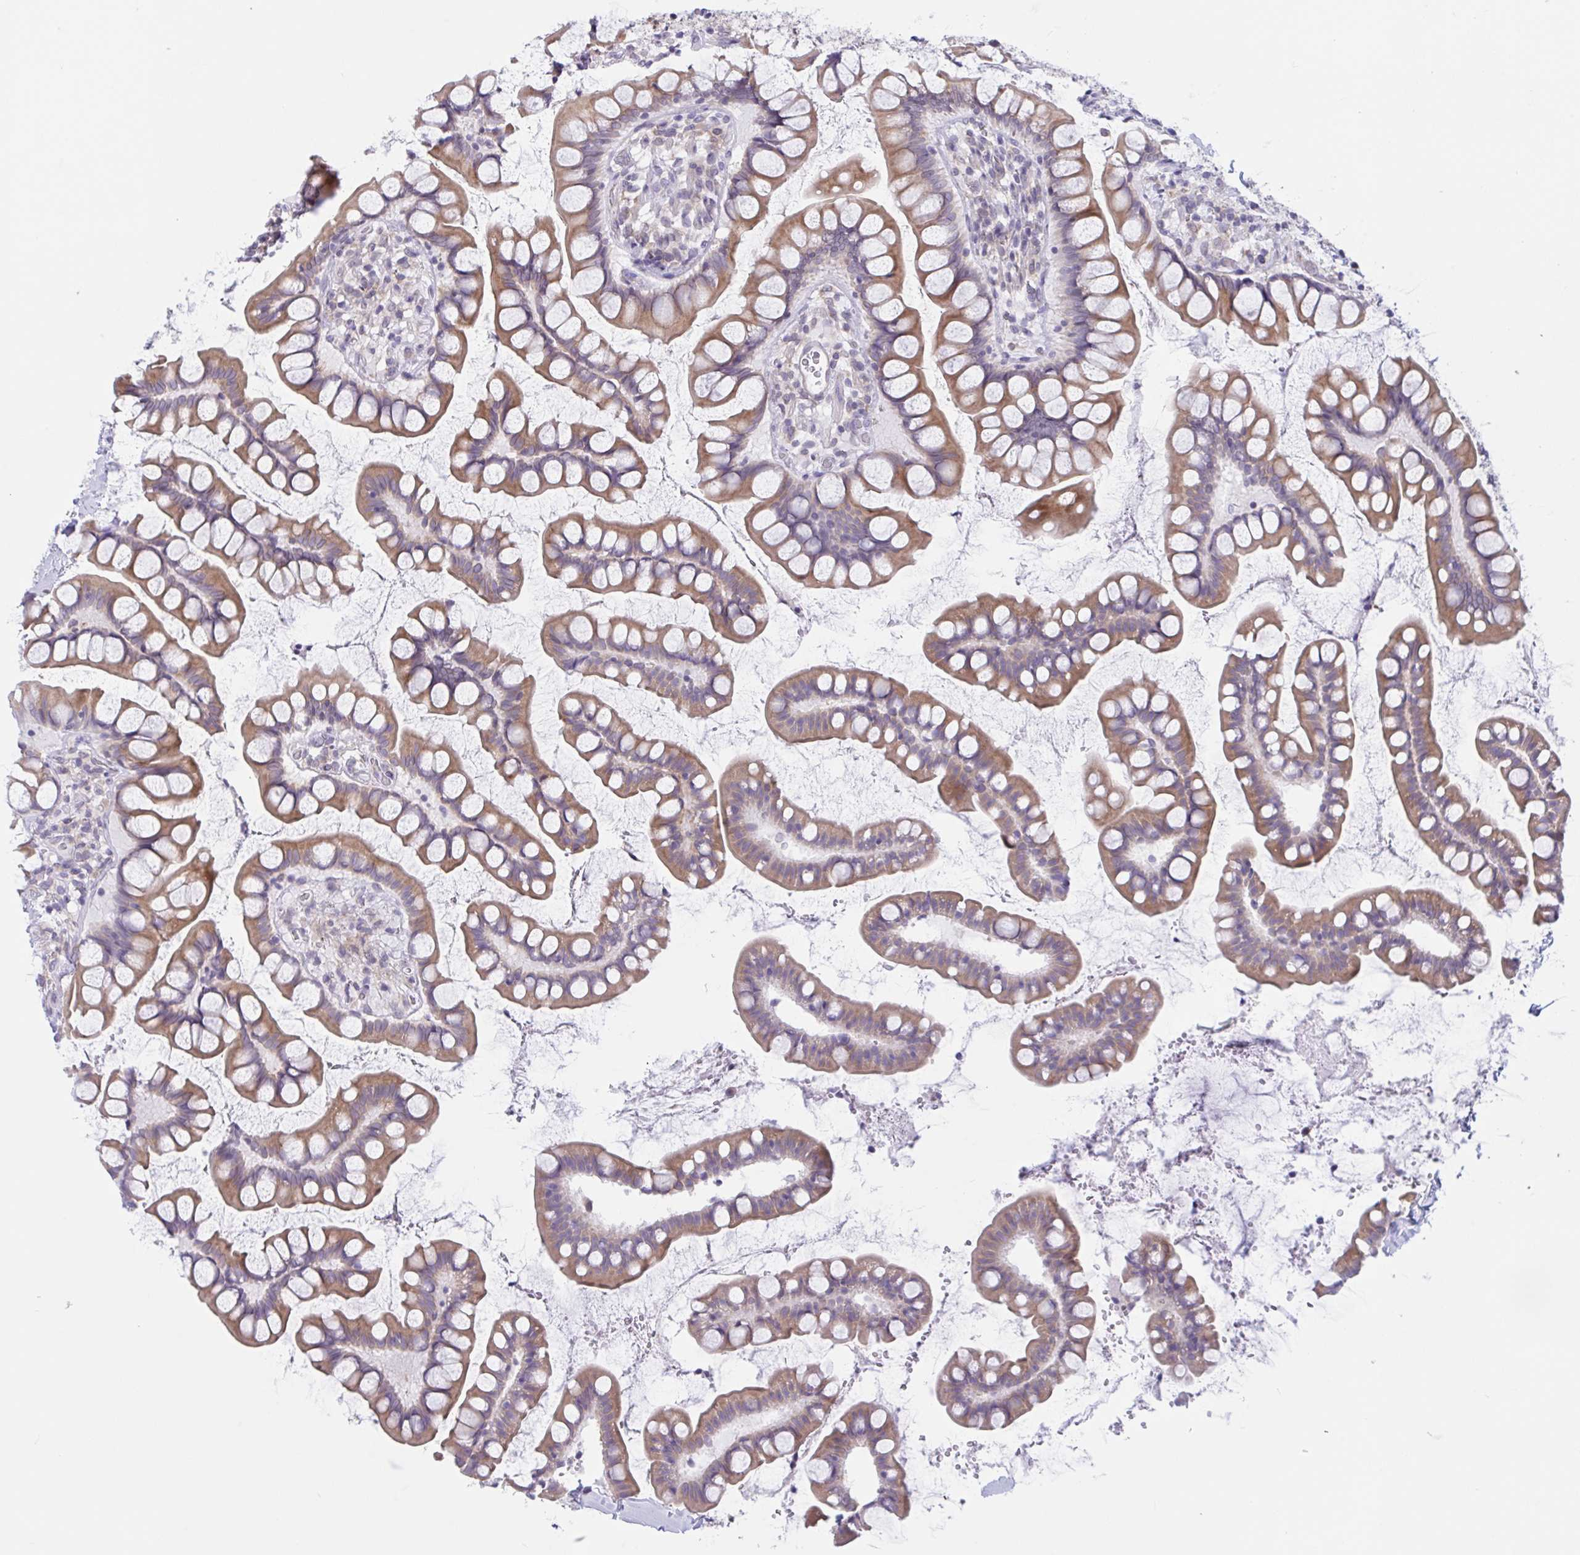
{"staining": {"intensity": "moderate", "quantity": ">75%", "location": "cytoplasmic/membranous"}, "tissue": "small intestine", "cell_type": "Glandular cells", "image_type": "normal", "snomed": [{"axis": "morphology", "description": "Normal tissue, NOS"}, {"axis": "topography", "description": "Small intestine"}], "caption": "Benign small intestine reveals moderate cytoplasmic/membranous expression in about >75% of glandular cells, visualized by immunohistochemistry. The staining was performed using DAB (3,3'-diaminobenzidine) to visualize the protein expression in brown, while the nuclei were stained in blue with hematoxylin (Magnification: 20x).", "gene": "CAMLG", "patient": {"sex": "male", "age": 70}}